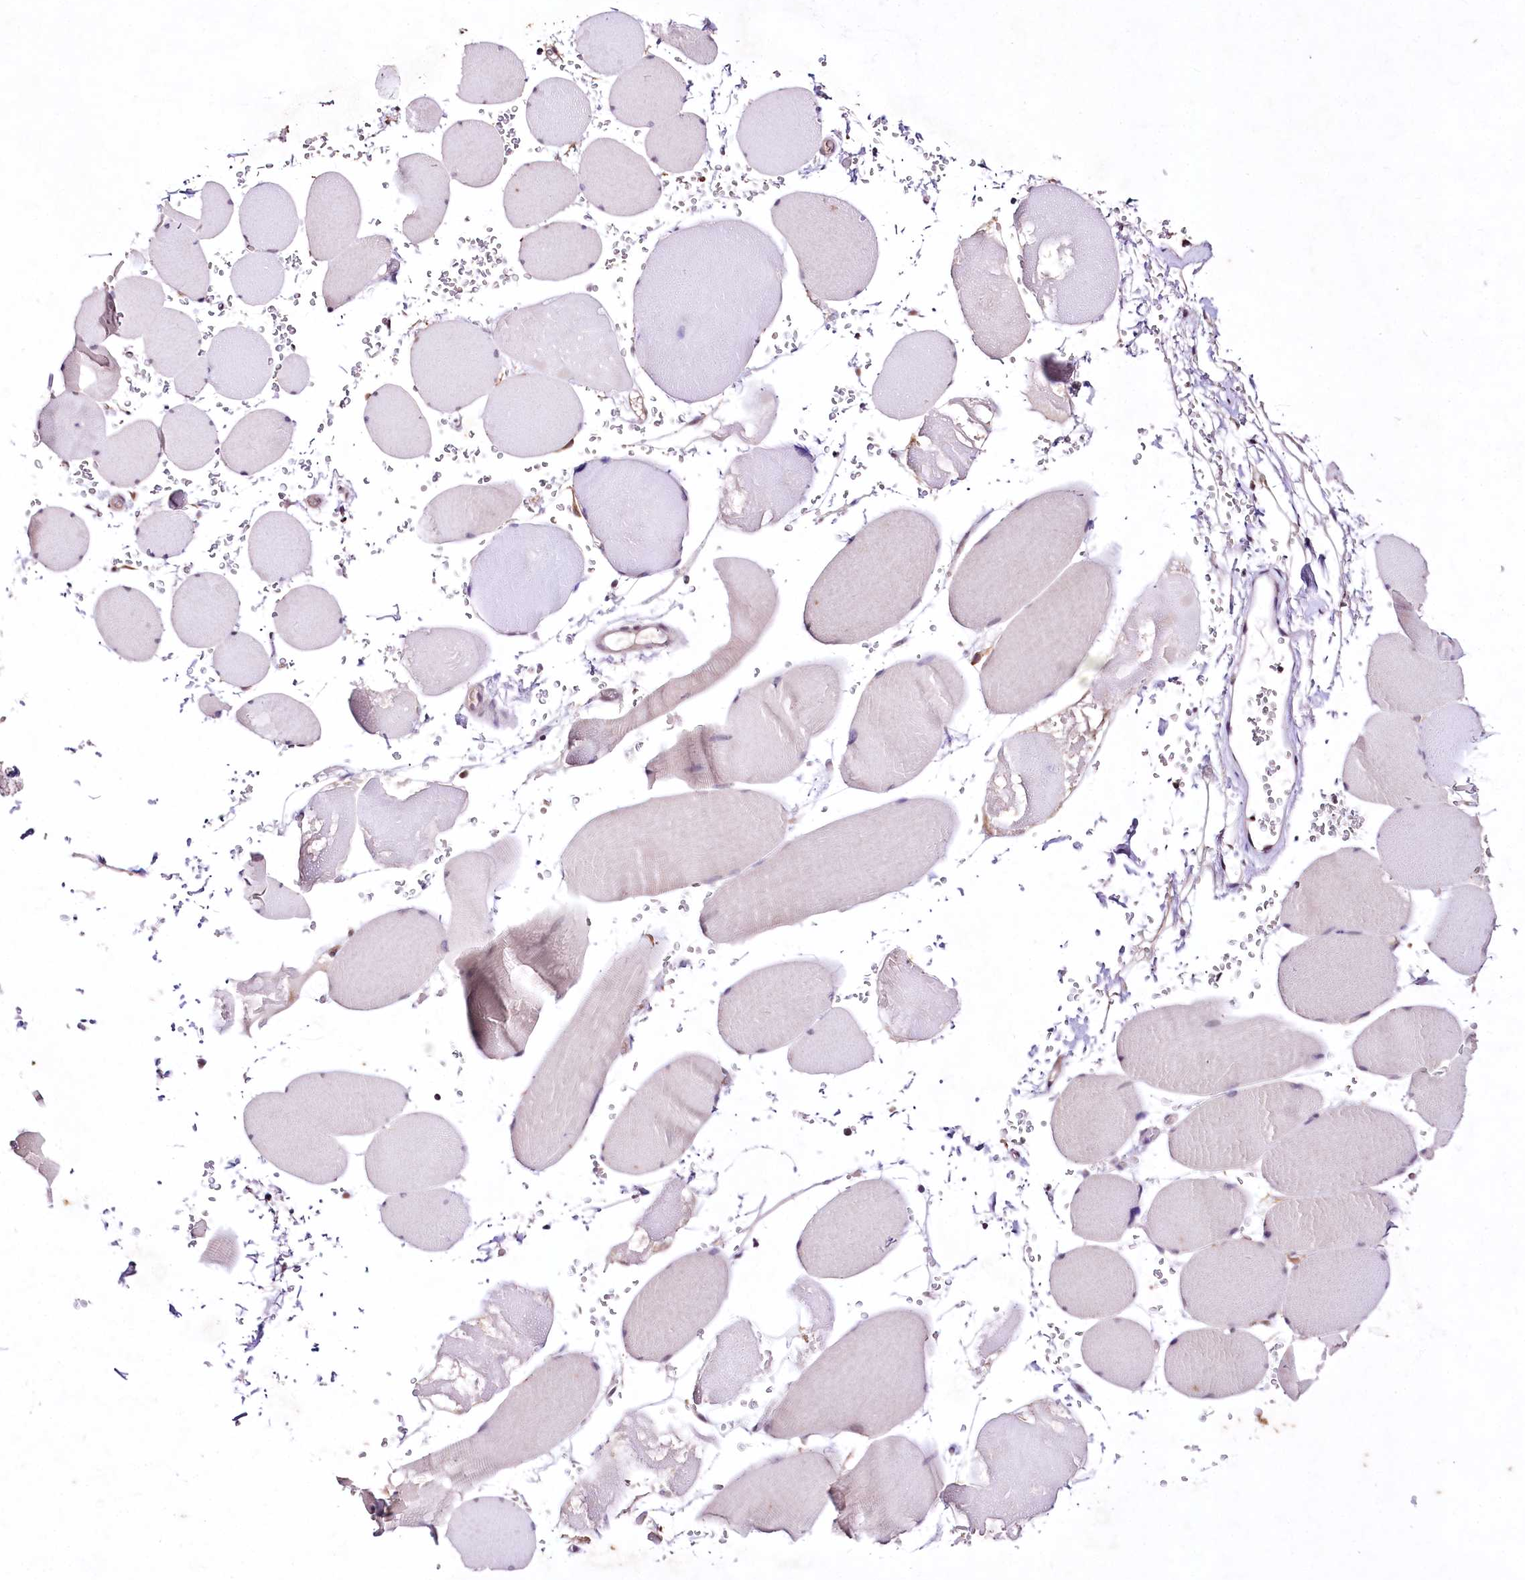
{"staining": {"intensity": "negative", "quantity": "none", "location": "none"}, "tissue": "skeletal muscle", "cell_type": "Myocytes", "image_type": "normal", "snomed": [{"axis": "morphology", "description": "Normal tissue, NOS"}, {"axis": "topography", "description": "Skeletal muscle"}, {"axis": "topography", "description": "Head-Neck"}], "caption": "This is an immunohistochemistry (IHC) micrograph of benign human skeletal muscle. There is no positivity in myocytes.", "gene": "ENPP1", "patient": {"sex": "male", "age": 66}}